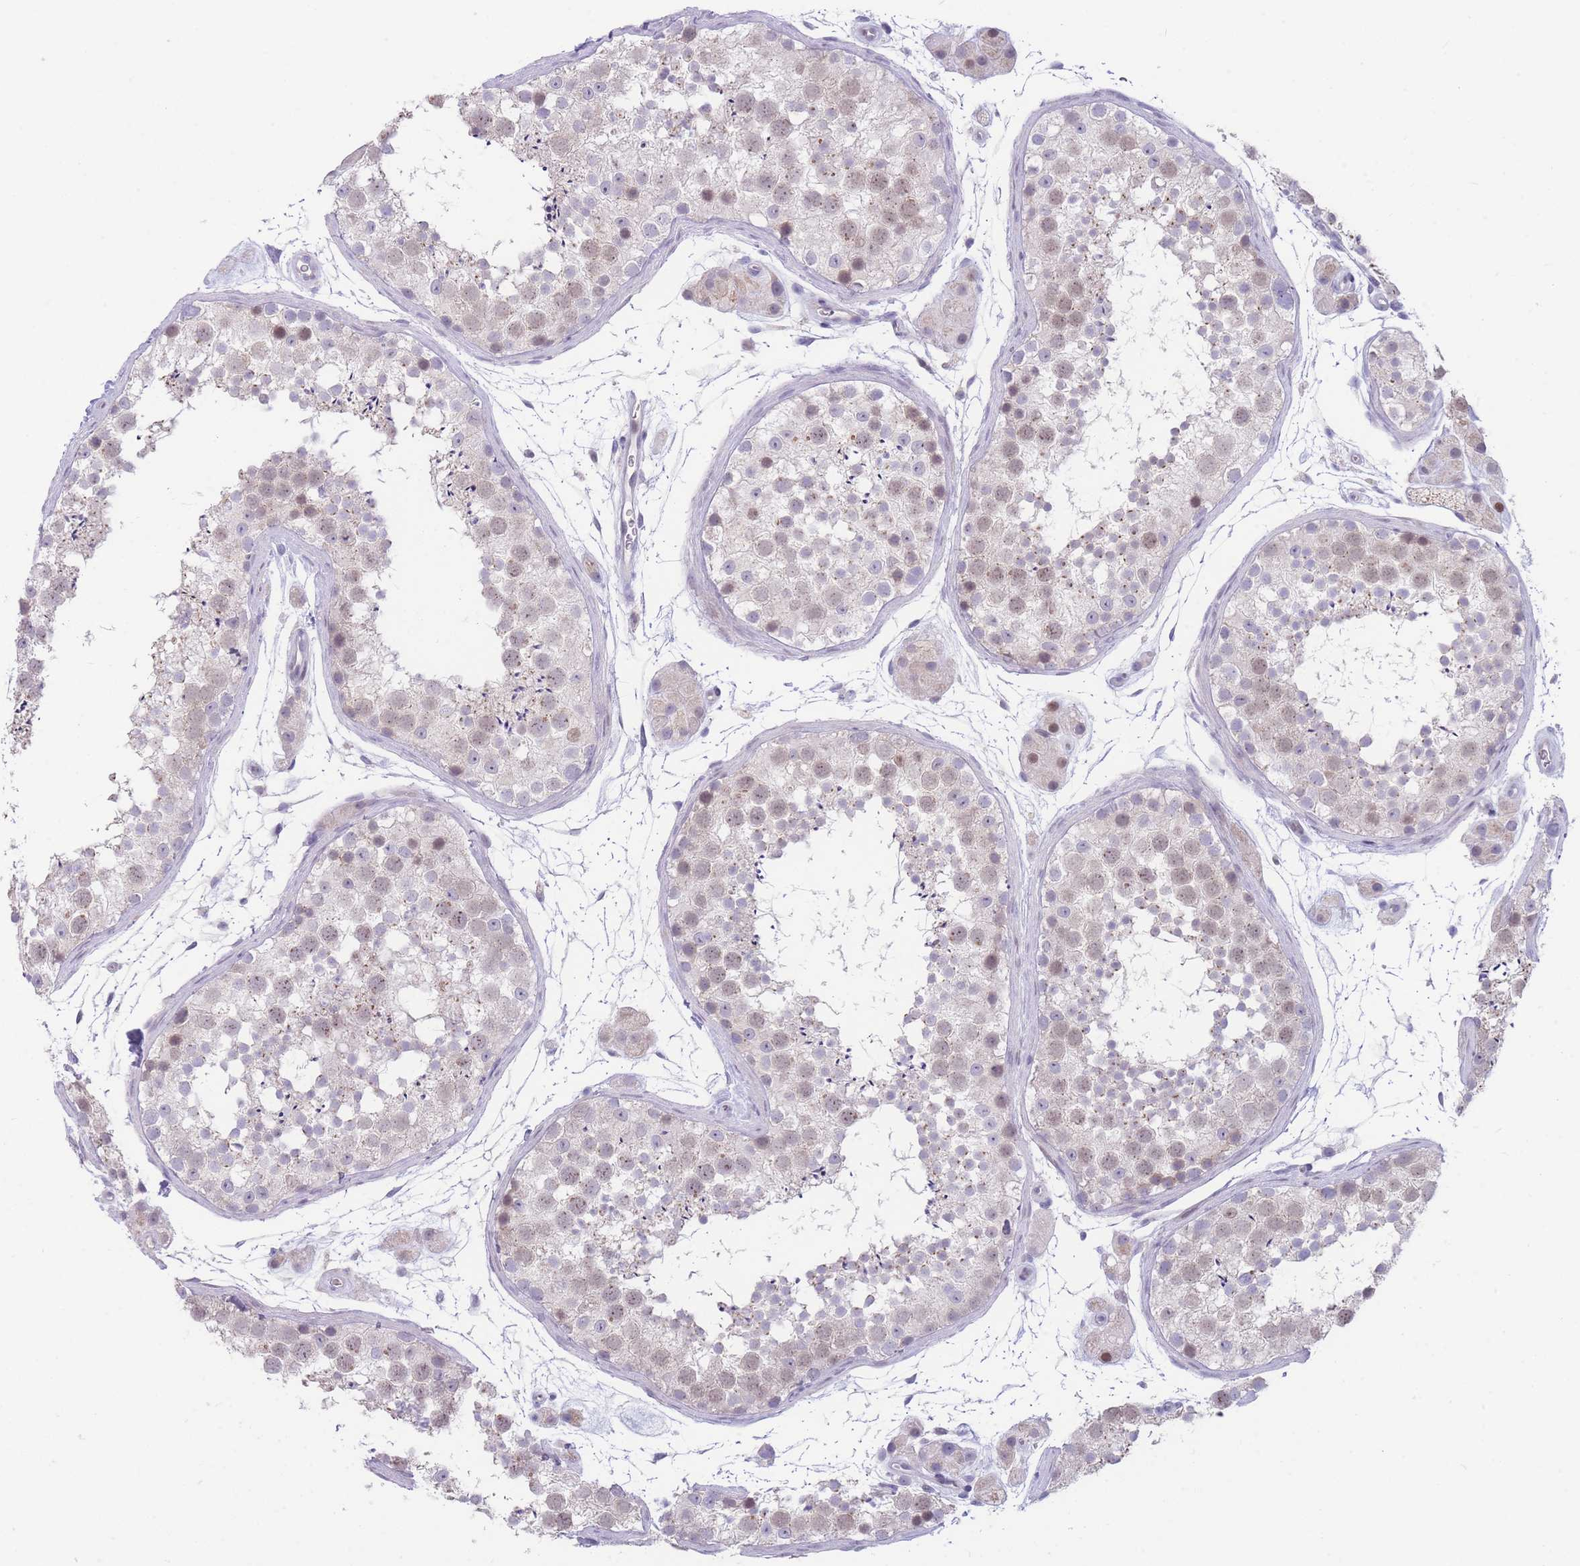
{"staining": {"intensity": "weak", "quantity": "<25%", "location": "cytoplasmic/membranous,nuclear"}, "tissue": "testis", "cell_type": "Cells in seminiferous ducts", "image_type": "normal", "snomed": [{"axis": "morphology", "description": "Normal tissue, NOS"}, {"axis": "topography", "description": "Testis"}], "caption": "Testis was stained to show a protein in brown. There is no significant positivity in cells in seminiferous ducts.", "gene": "SHCBP1", "patient": {"sex": "male", "age": 41}}